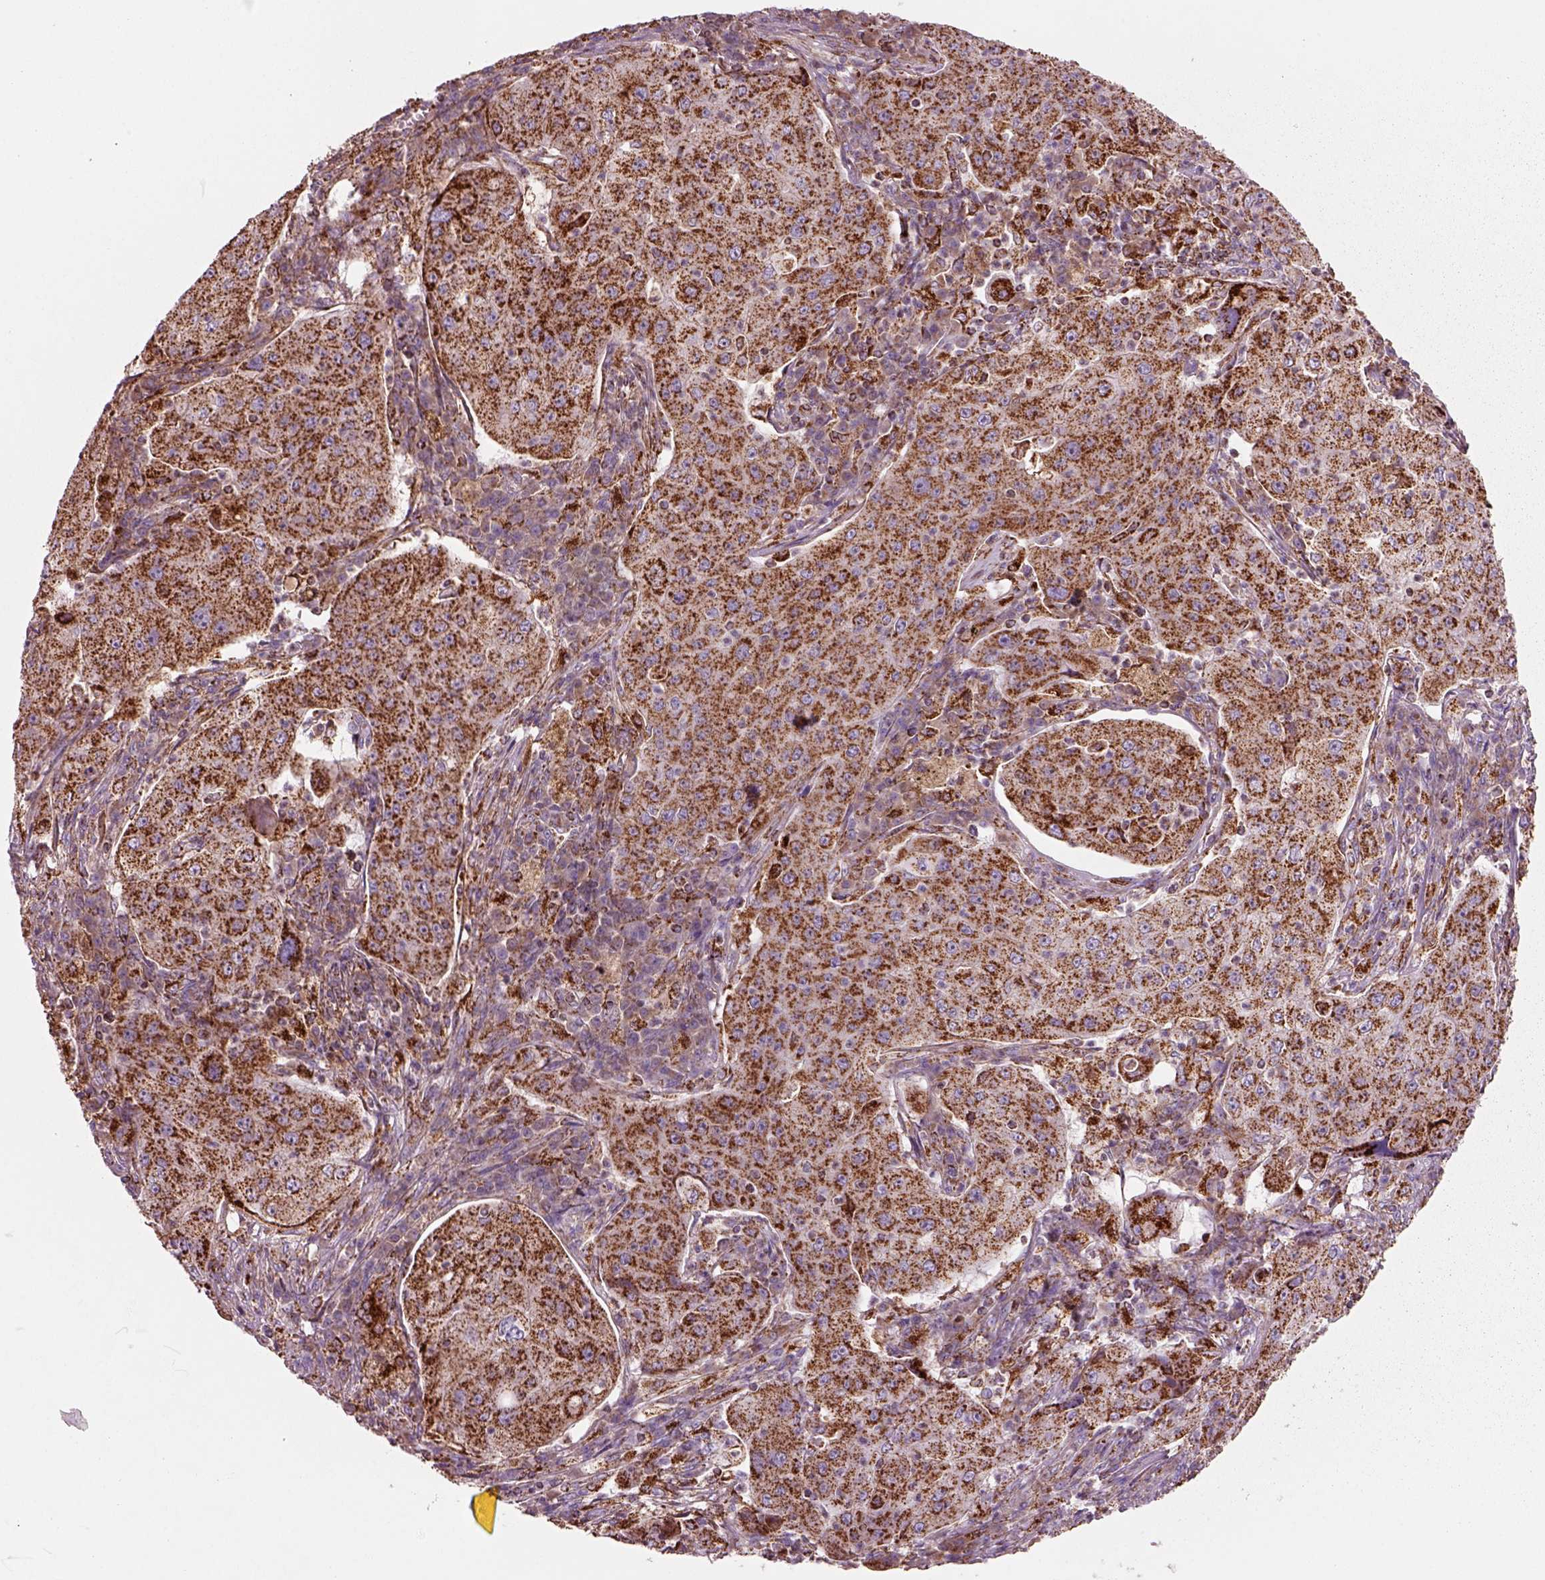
{"staining": {"intensity": "strong", "quantity": ">75%", "location": "cytoplasmic/membranous"}, "tissue": "lung cancer", "cell_type": "Tumor cells", "image_type": "cancer", "snomed": [{"axis": "morphology", "description": "Squamous cell carcinoma, NOS"}, {"axis": "topography", "description": "Lung"}], "caption": "Protein analysis of lung cancer (squamous cell carcinoma) tissue displays strong cytoplasmic/membranous staining in about >75% of tumor cells.", "gene": "SLC25A24", "patient": {"sex": "female", "age": 59}}